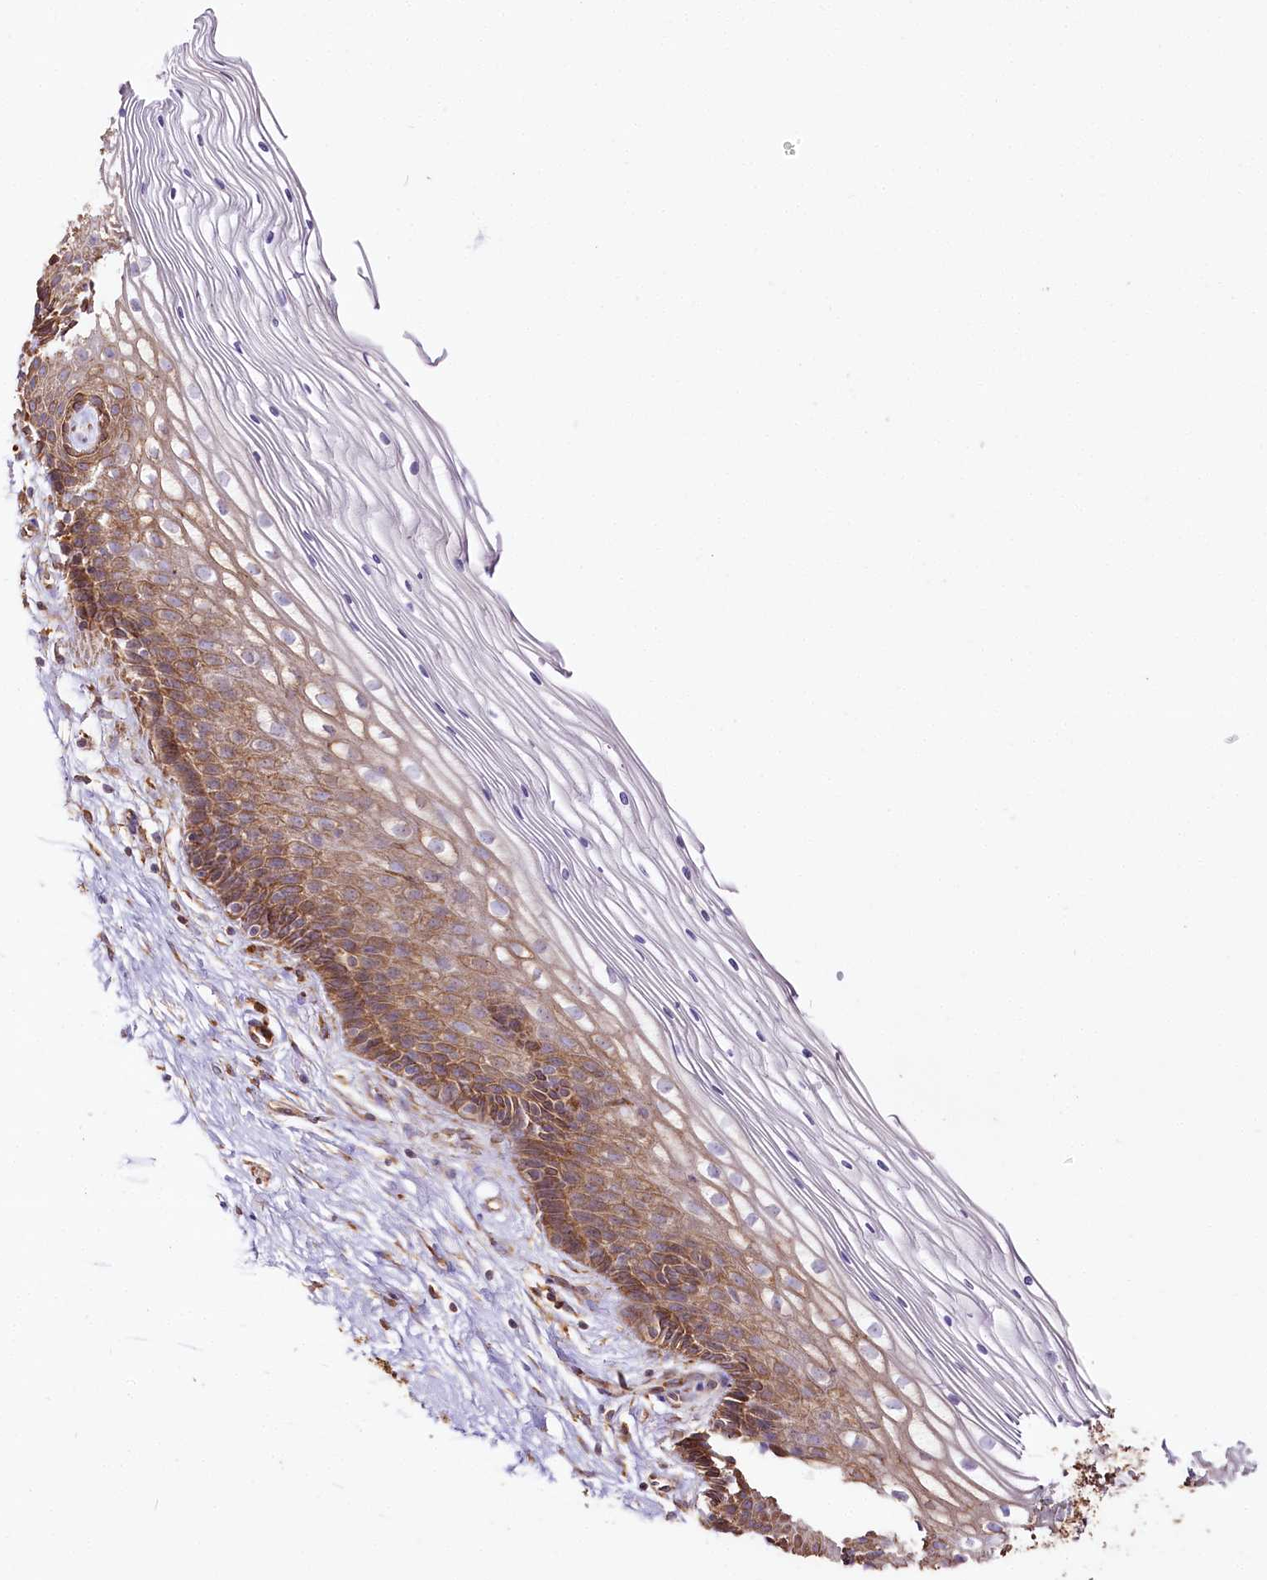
{"staining": {"intensity": "strong", "quantity": ">75%", "location": "cytoplasmic/membranous"}, "tissue": "cervix", "cell_type": "Glandular cells", "image_type": "normal", "snomed": [{"axis": "morphology", "description": "Normal tissue, NOS"}, {"axis": "topography", "description": "Cervix"}], "caption": "IHC histopathology image of unremarkable cervix: cervix stained using immunohistochemistry (IHC) displays high levels of strong protein expression localized specifically in the cytoplasmic/membranous of glandular cells, appearing as a cytoplasmic/membranous brown color.", "gene": "CNPY2", "patient": {"sex": "female", "age": 33}}